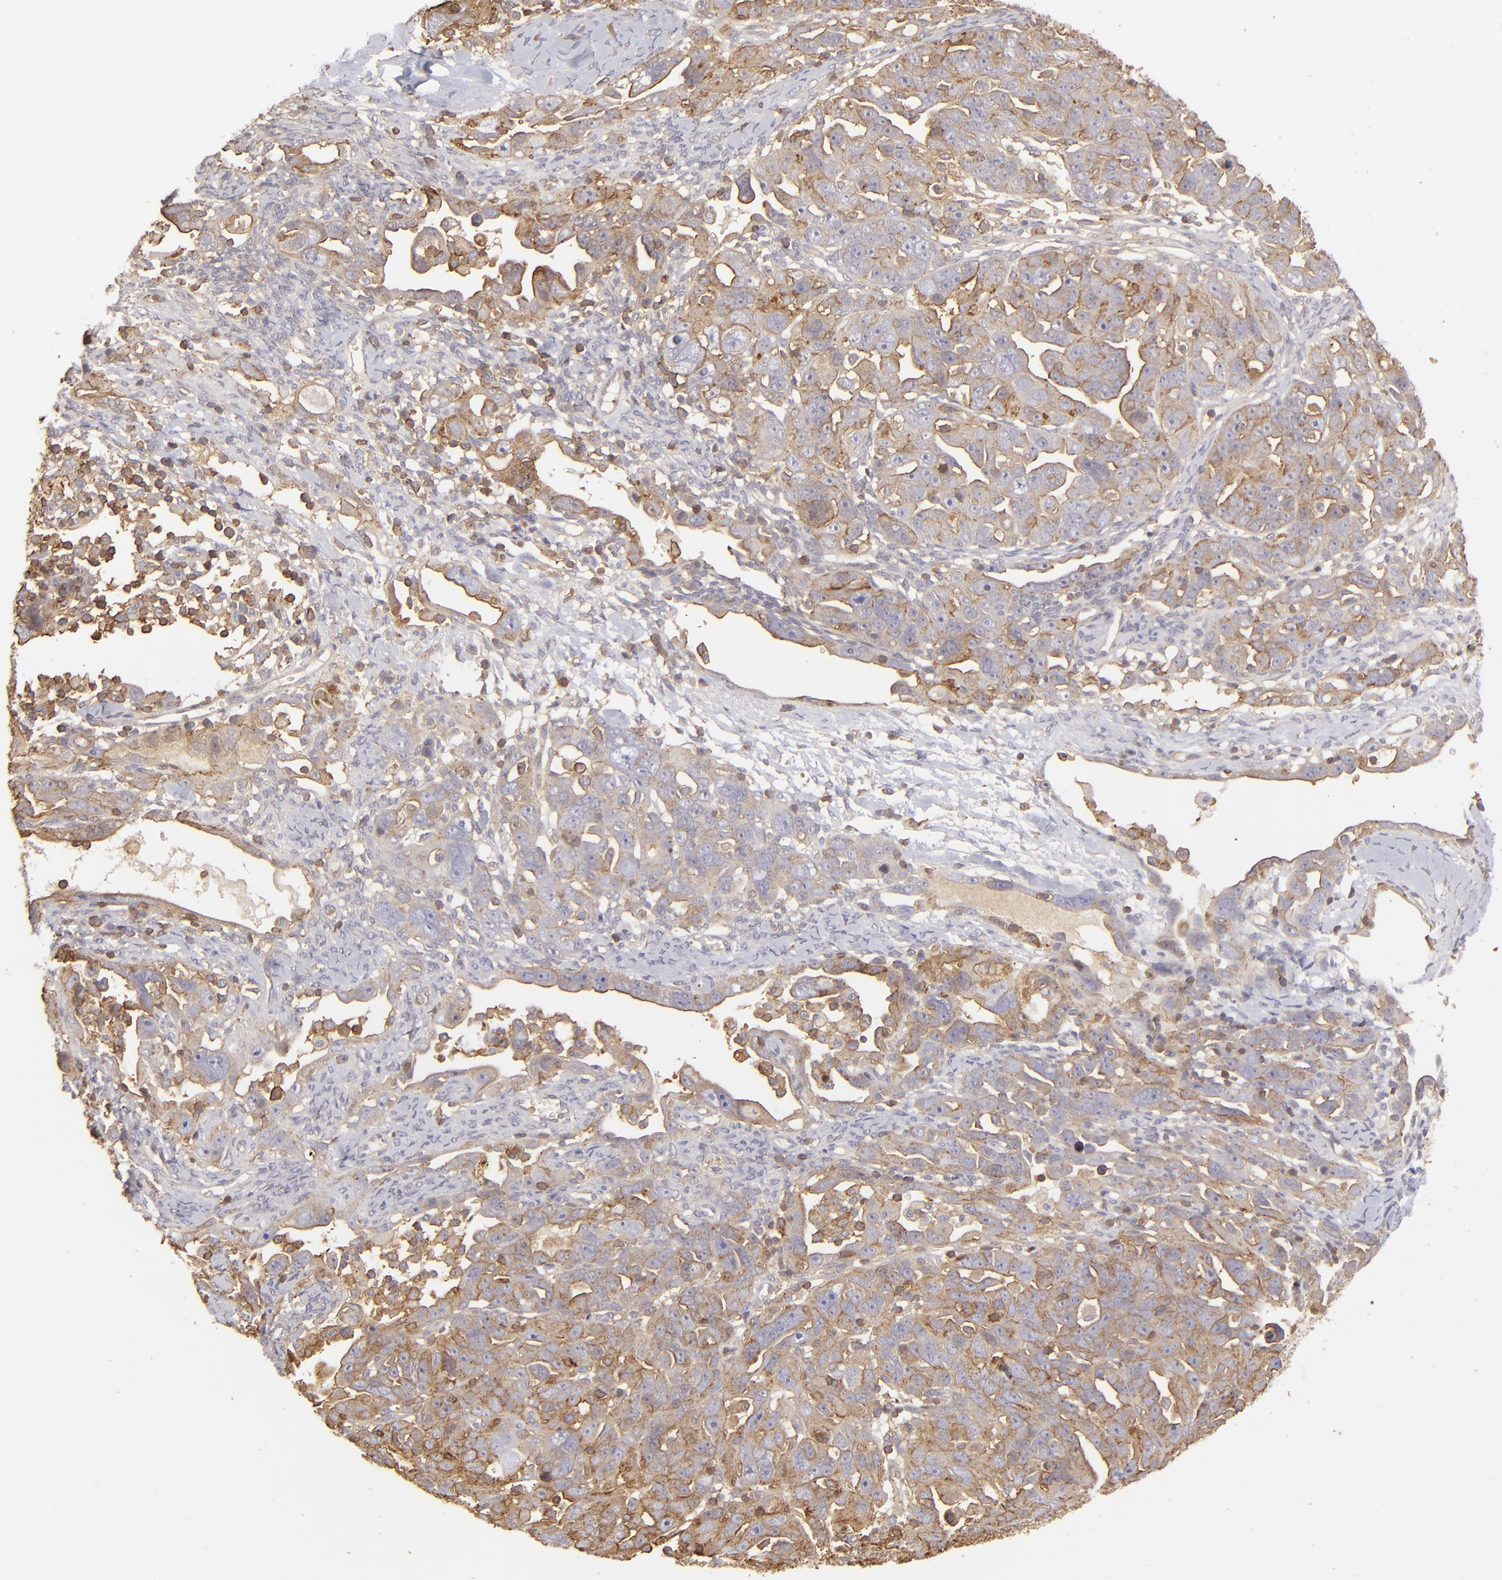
{"staining": {"intensity": "moderate", "quantity": ">75%", "location": "cytoplasmic/membranous"}, "tissue": "ovarian cancer", "cell_type": "Tumor cells", "image_type": "cancer", "snomed": [{"axis": "morphology", "description": "Cystadenocarcinoma, serous, NOS"}, {"axis": "topography", "description": "Ovary"}], "caption": "Protein expression analysis of ovarian cancer (serous cystadenocarcinoma) exhibits moderate cytoplasmic/membranous staining in approximately >75% of tumor cells. Nuclei are stained in blue.", "gene": "ACTB", "patient": {"sex": "female", "age": 66}}